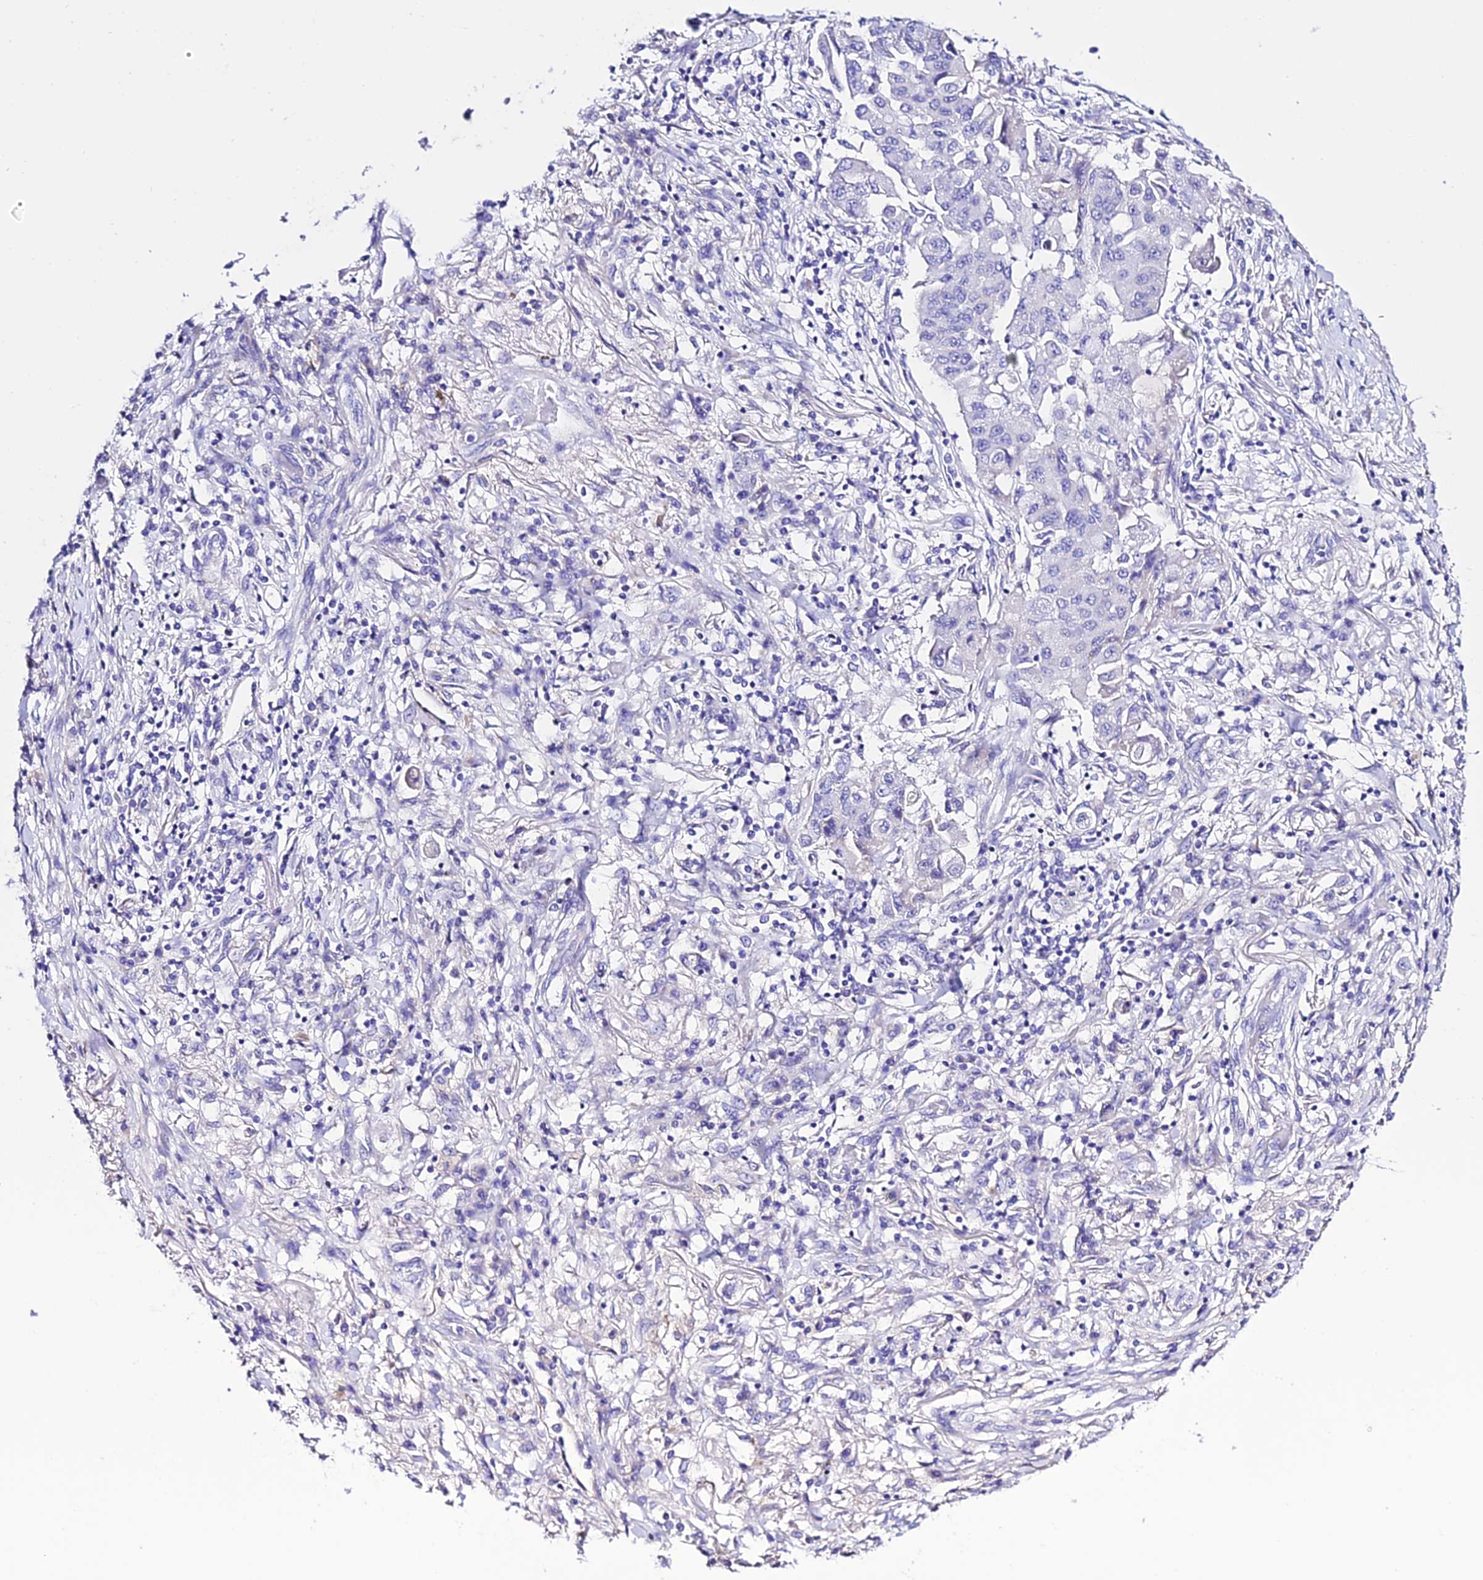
{"staining": {"intensity": "negative", "quantity": "none", "location": "none"}, "tissue": "lung cancer", "cell_type": "Tumor cells", "image_type": "cancer", "snomed": [{"axis": "morphology", "description": "Squamous cell carcinoma, NOS"}, {"axis": "topography", "description": "Lung"}], "caption": "An immunohistochemistry photomicrograph of squamous cell carcinoma (lung) is shown. There is no staining in tumor cells of squamous cell carcinoma (lung).", "gene": "TMEM117", "patient": {"sex": "male", "age": 74}}